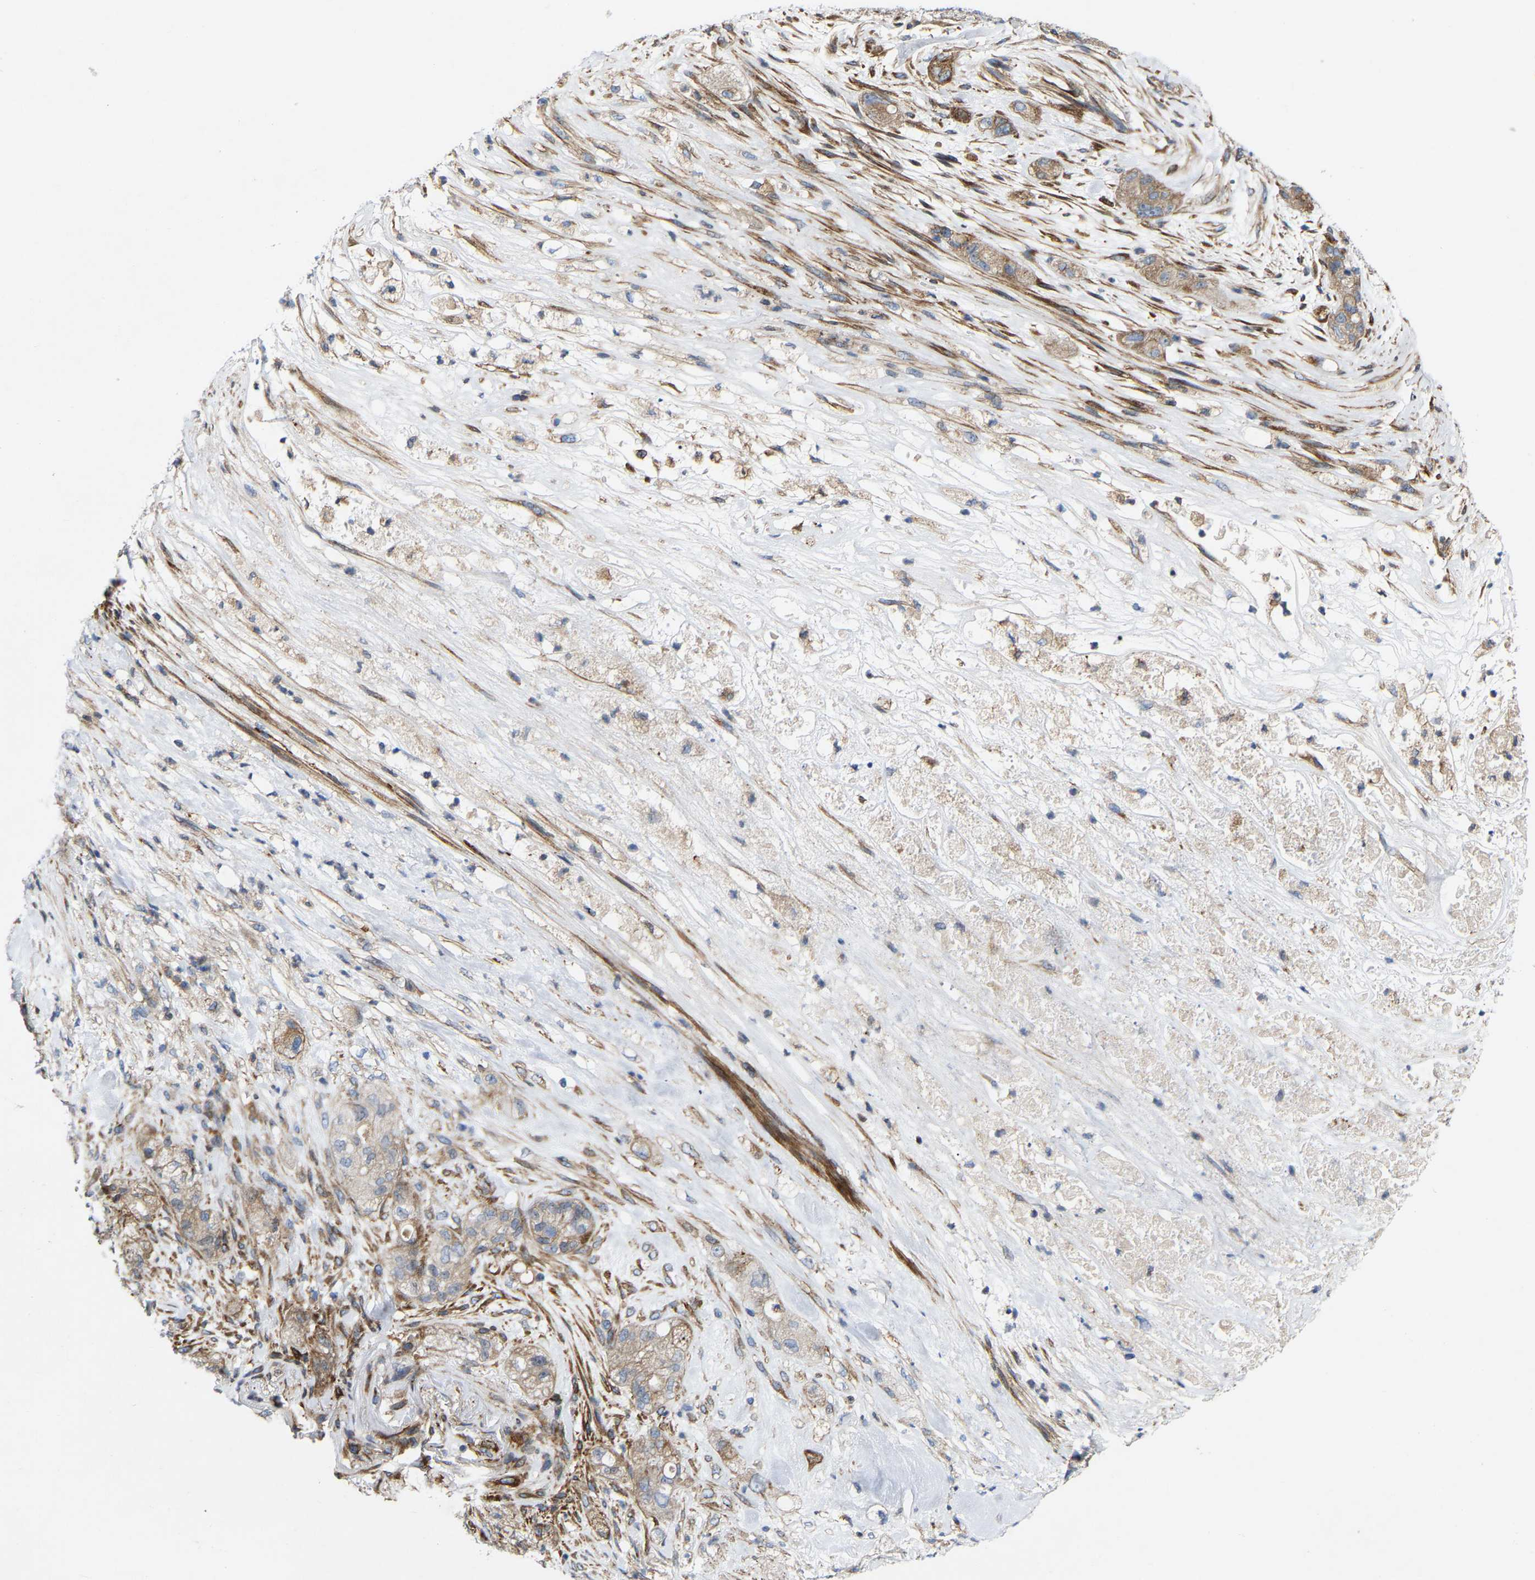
{"staining": {"intensity": "weak", "quantity": ">75%", "location": "cytoplasmic/membranous"}, "tissue": "pancreatic cancer", "cell_type": "Tumor cells", "image_type": "cancer", "snomed": [{"axis": "morphology", "description": "Adenocarcinoma, NOS"}, {"axis": "topography", "description": "Pancreas"}], "caption": "Pancreatic cancer was stained to show a protein in brown. There is low levels of weak cytoplasmic/membranous staining in about >75% of tumor cells.", "gene": "TOR1B", "patient": {"sex": "female", "age": 78}}